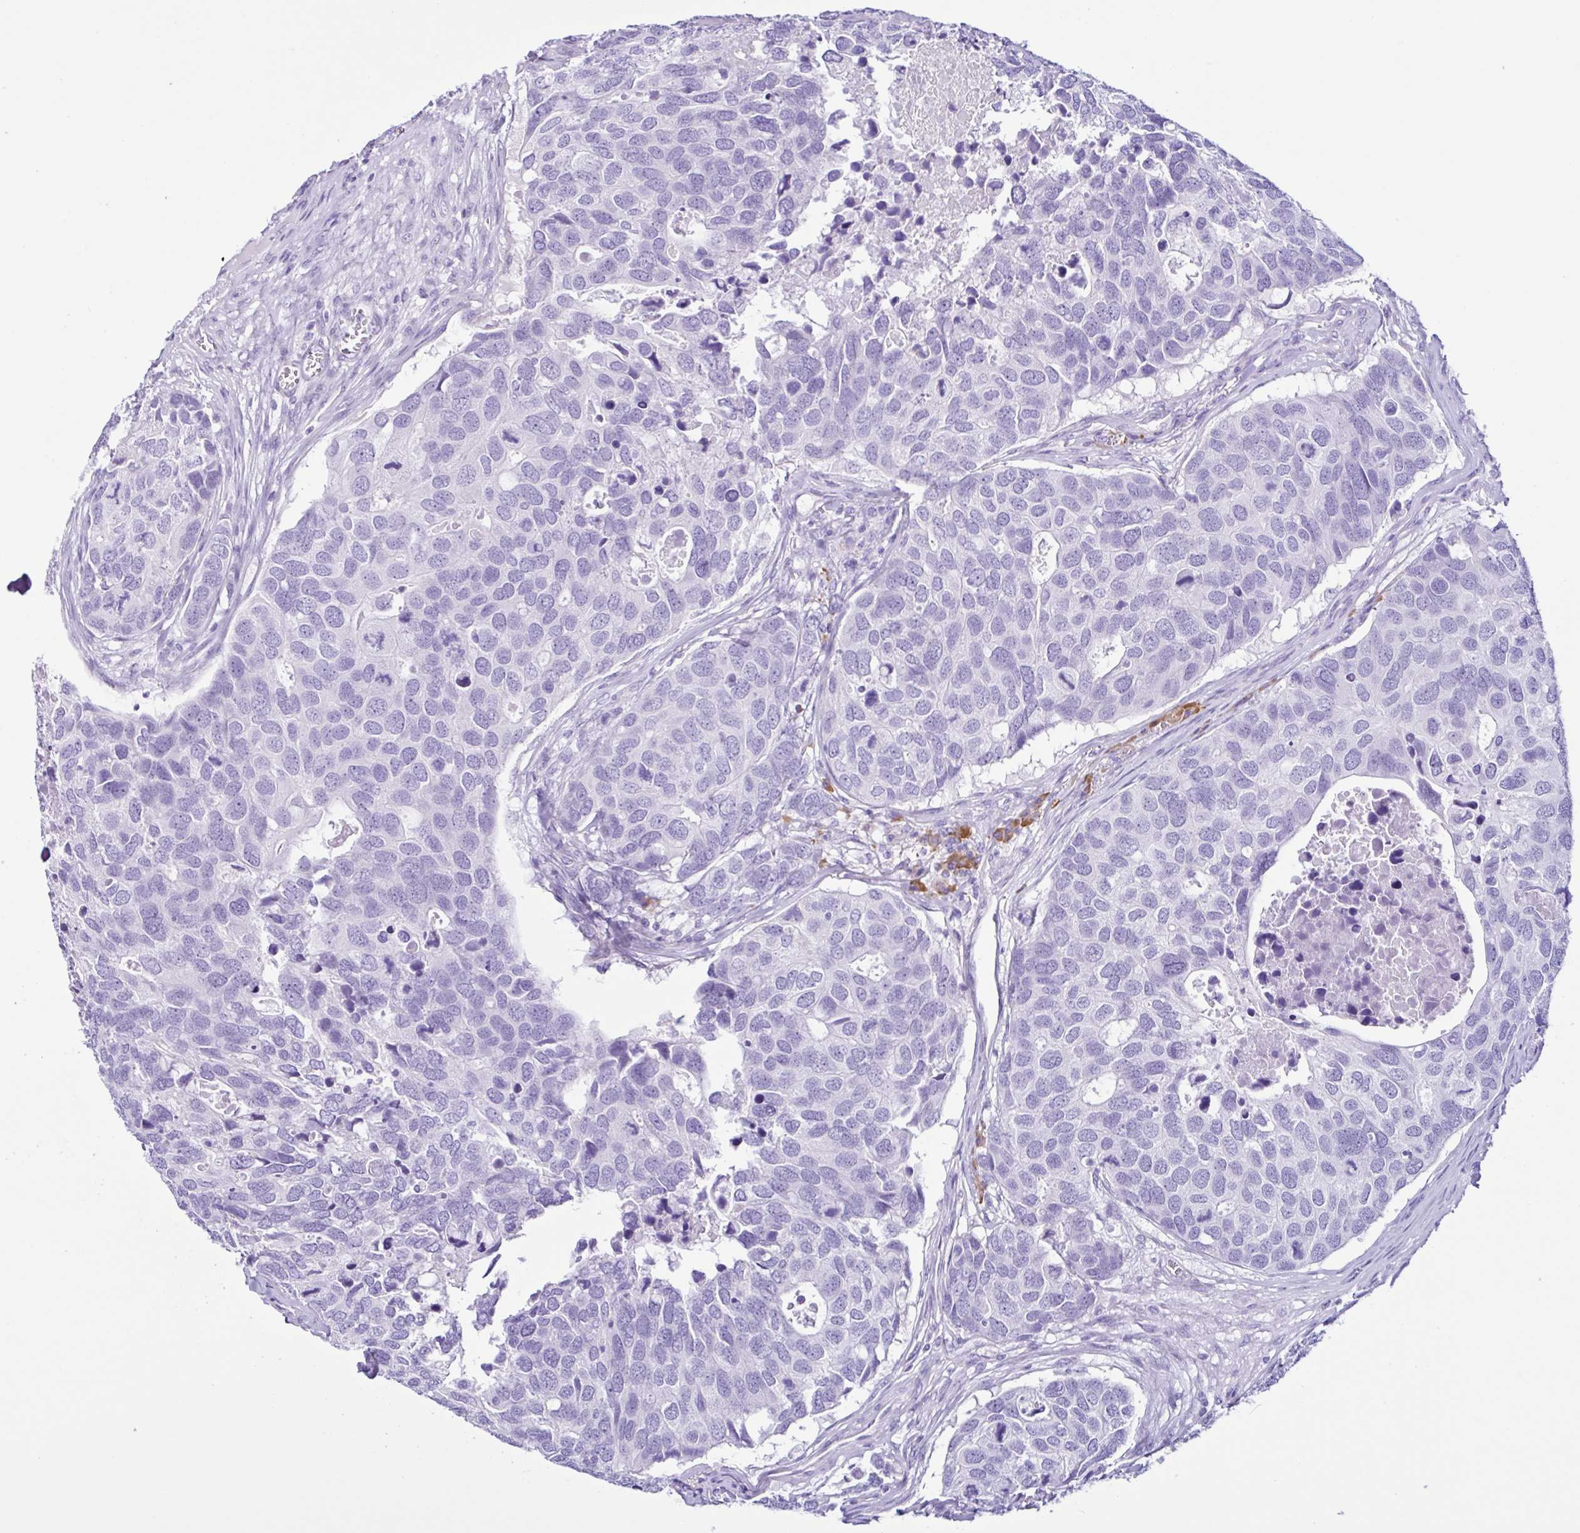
{"staining": {"intensity": "negative", "quantity": "none", "location": "none"}, "tissue": "breast cancer", "cell_type": "Tumor cells", "image_type": "cancer", "snomed": [{"axis": "morphology", "description": "Duct carcinoma"}, {"axis": "topography", "description": "Breast"}], "caption": "The immunohistochemistry (IHC) photomicrograph has no significant positivity in tumor cells of breast invasive ductal carcinoma tissue.", "gene": "PIGF", "patient": {"sex": "female", "age": 83}}